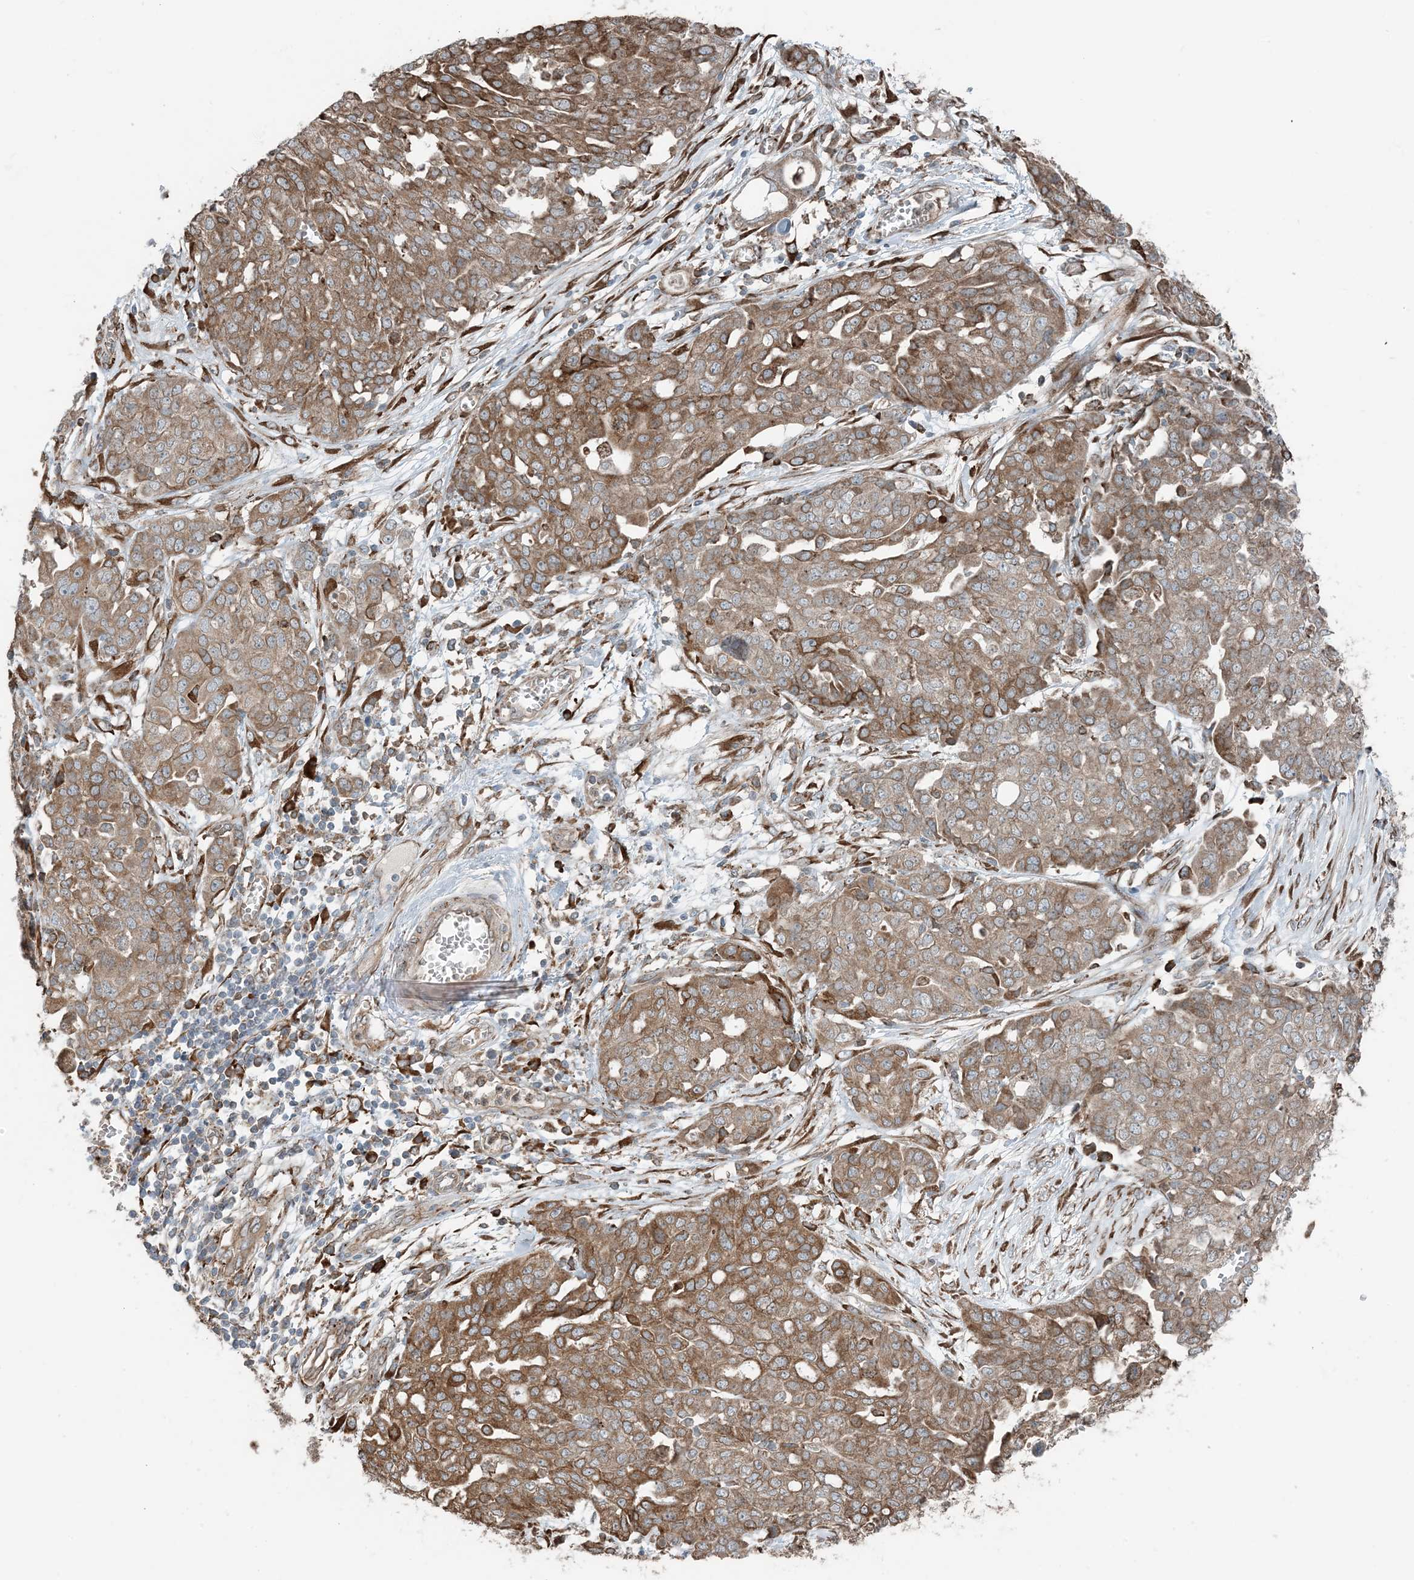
{"staining": {"intensity": "moderate", "quantity": ">75%", "location": "cytoplasmic/membranous"}, "tissue": "ovarian cancer", "cell_type": "Tumor cells", "image_type": "cancer", "snomed": [{"axis": "morphology", "description": "Cystadenocarcinoma, serous, NOS"}, {"axis": "topography", "description": "Soft tissue"}, {"axis": "topography", "description": "Ovary"}], "caption": "IHC image of neoplastic tissue: ovarian cancer (serous cystadenocarcinoma) stained using IHC shows medium levels of moderate protein expression localized specifically in the cytoplasmic/membranous of tumor cells, appearing as a cytoplasmic/membranous brown color.", "gene": "CERKL", "patient": {"sex": "female", "age": 57}}